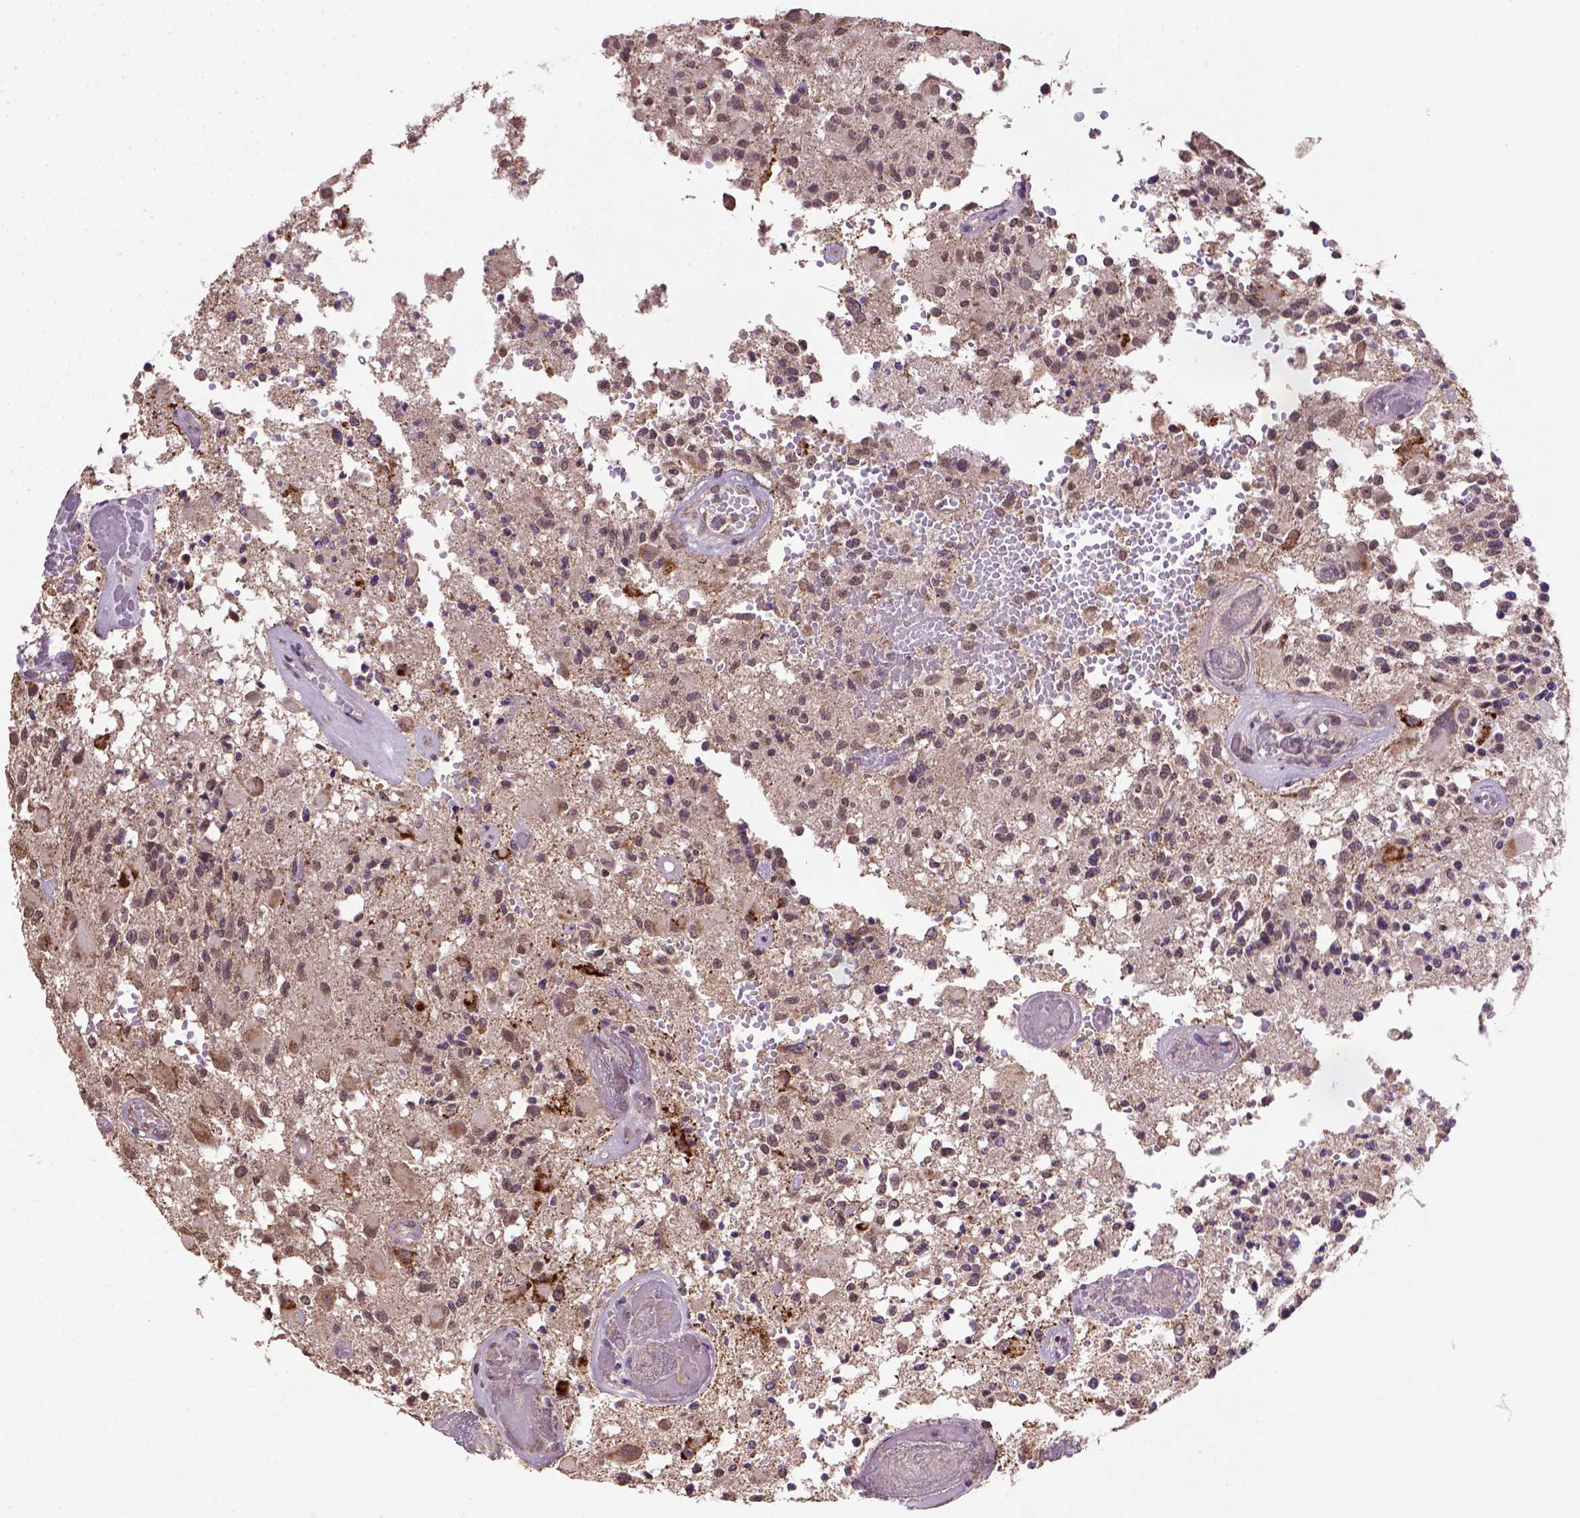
{"staining": {"intensity": "negative", "quantity": "none", "location": "none"}, "tissue": "glioma", "cell_type": "Tumor cells", "image_type": "cancer", "snomed": [{"axis": "morphology", "description": "Glioma, malignant, High grade"}, {"axis": "topography", "description": "Brain"}], "caption": "This micrograph is of glioma stained with IHC to label a protein in brown with the nuclei are counter-stained blue. There is no expression in tumor cells.", "gene": "NUDT10", "patient": {"sex": "female", "age": 63}}